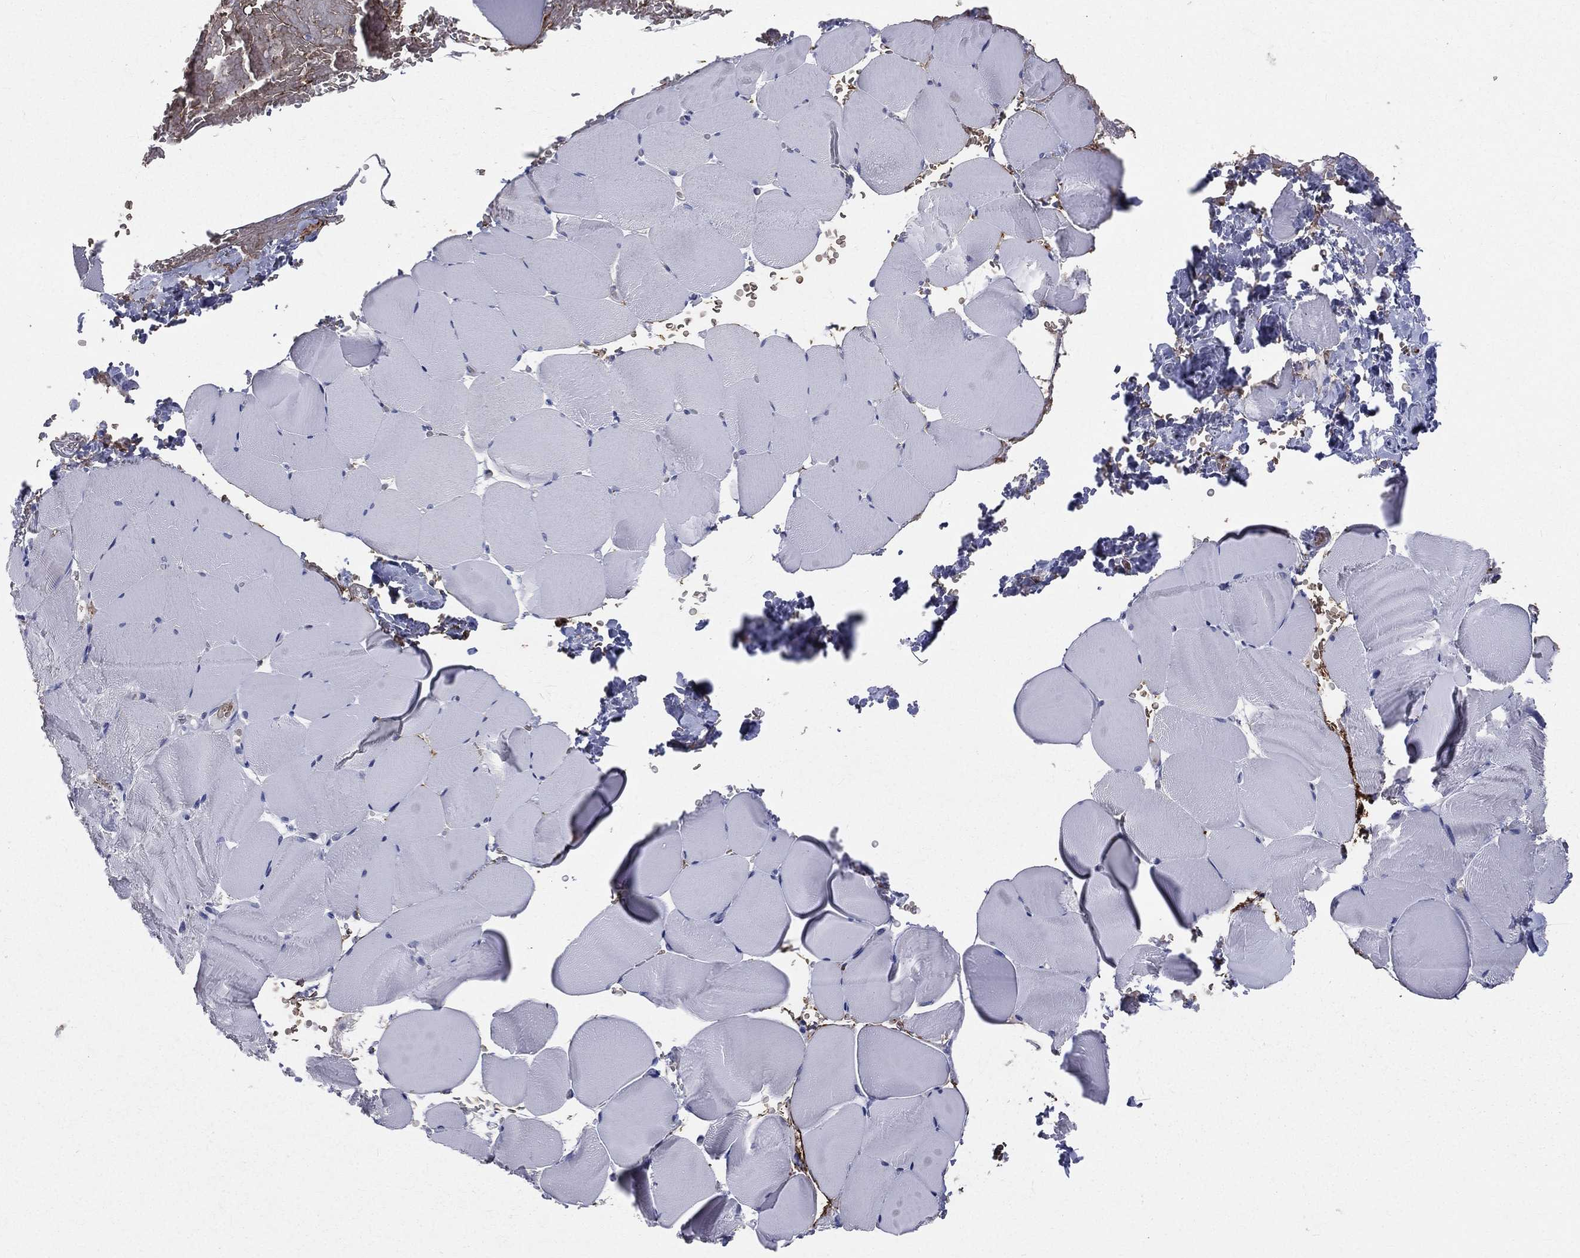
{"staining": {"intensity": "negative", "quantity": "none", "location": "none"}, "tissue": "skeletal muscle", "cell_type": "Myocytes", "image_type": "normal", "snomed": [{"axis": "morphology", "description": "Normal tissue, NOS"}, {"axis": "topography", "description": "Skeletal muscle"}], "caption": "High magnification brightfield microscopy of normal skeletal muscle stained with DAB (brown) and counterstained with hematoxylin (blue): myocytes show no significant positivity. (Immunohistochemistry (ihc), brightfield microscopy, high magnification).", "gene": "CTSW", "patient": {"sex": "female", "age": 37}}